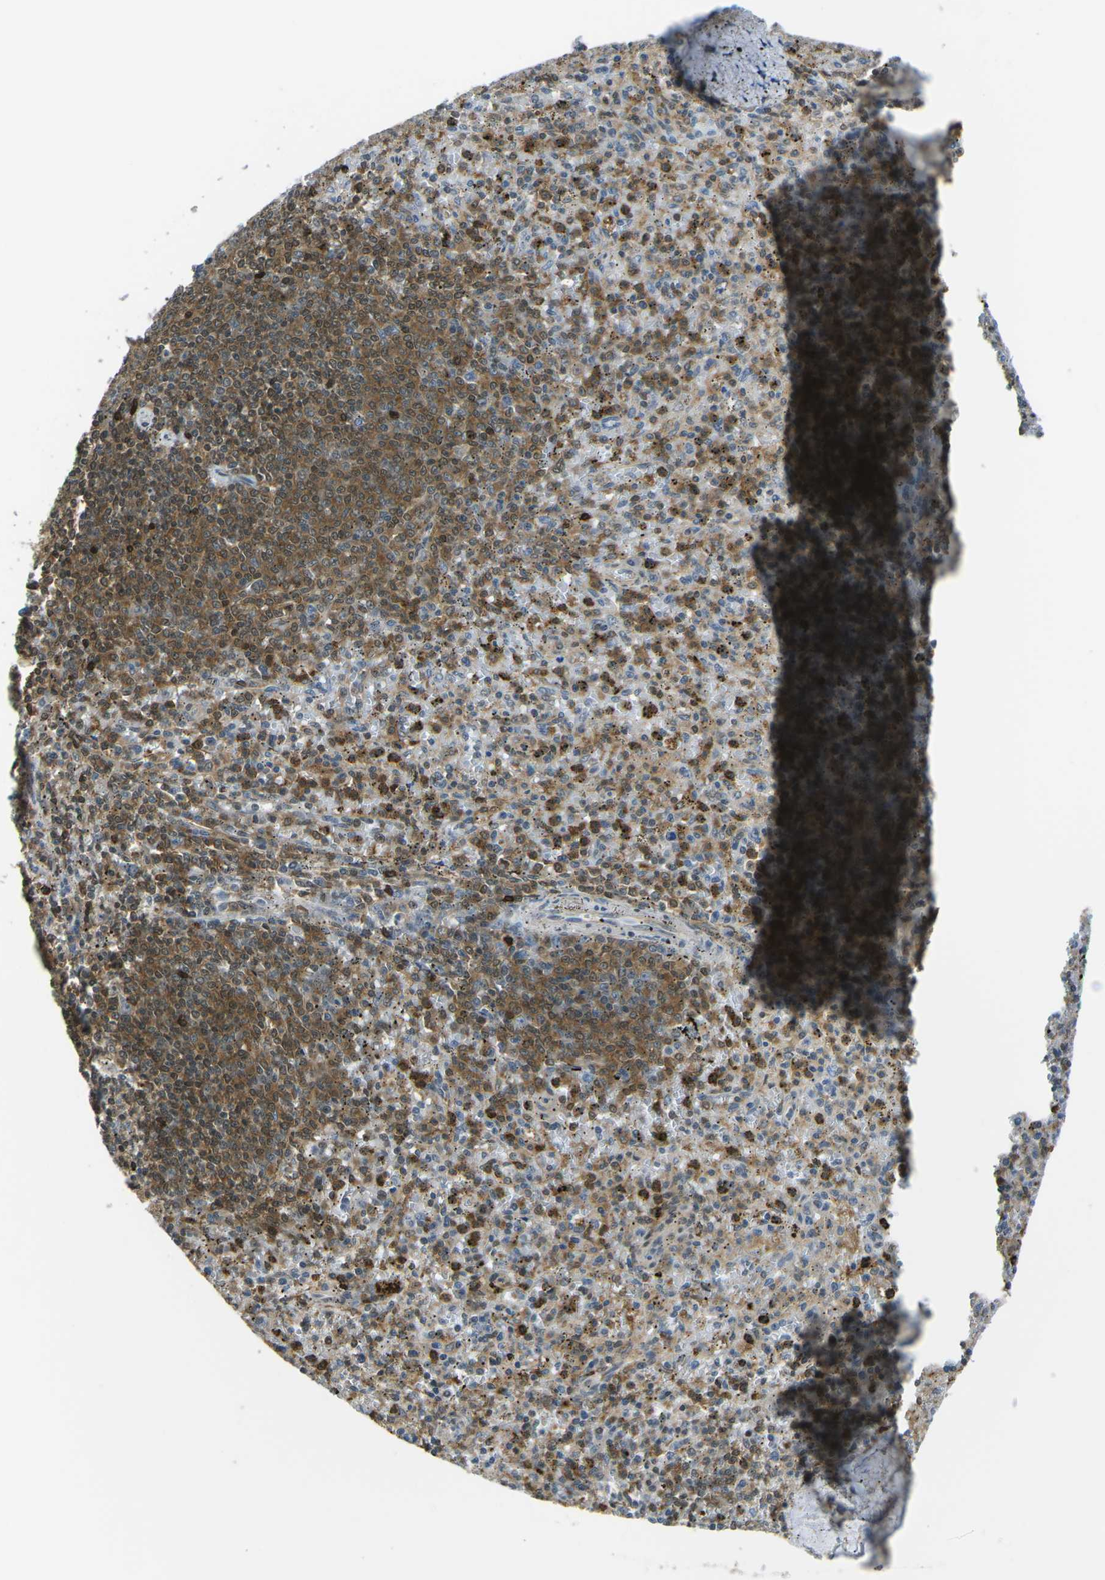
{"staining": {"intensity": "moderate", "quantity": ">75%", "location": "cytoplasmic/membranous"}, "tissue": "spleen", "cell_type": "Cells in red pulp", "image_type": "normal", "snomed": [{"axis": "morphology", "description": "Normal tissue, NOS"}, {"axis": "topography", "description": "Spleen"}], "caption": "Protein staining reveals moderate cytoplasmic/membranous expression in approximately >75% of cells in red pulp in unremarkable spleen. Nuclei are stained in blue.", "gene": "PIEZO2", "patient": {"sex": "male", "age": 72}}